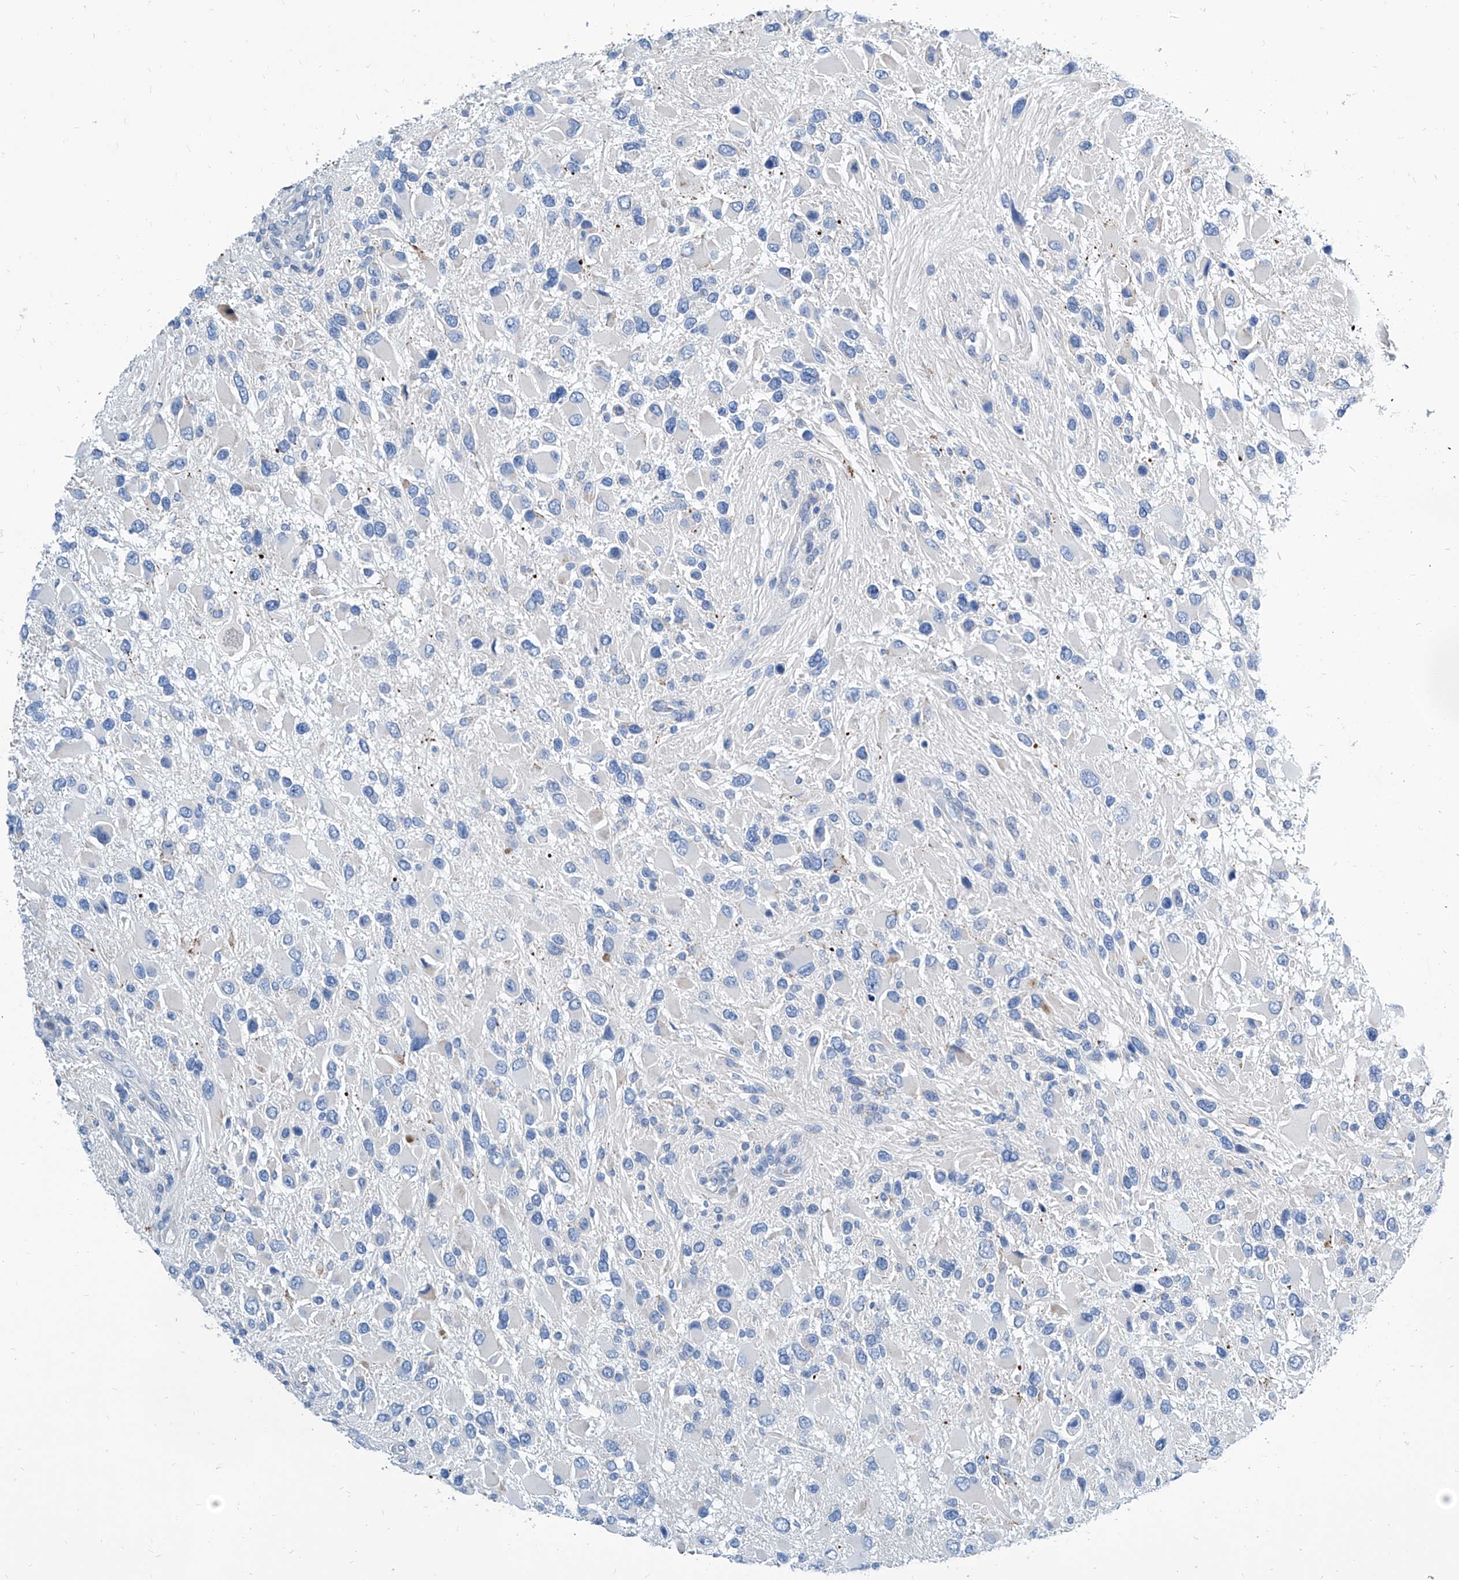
{"staining": {"intensity": "negative", "quantity": "none", "location": "none"}, "tissue": "glioma", "cell_type": "Tumor cells", "image_type": "cancer", "snomed": [{"axis": "morphology", "description": "Glioma, malignant, High grade"}, {"axis": "topography", "description": "Brain"}], "caption": "DAB (3,3'-diaminobenzidine) immunohistochemical staining of human glioma reveals no significant expression in tumor cells.", "gene": "ZNF519", "patient": {"sex": "male", "age": 53}}